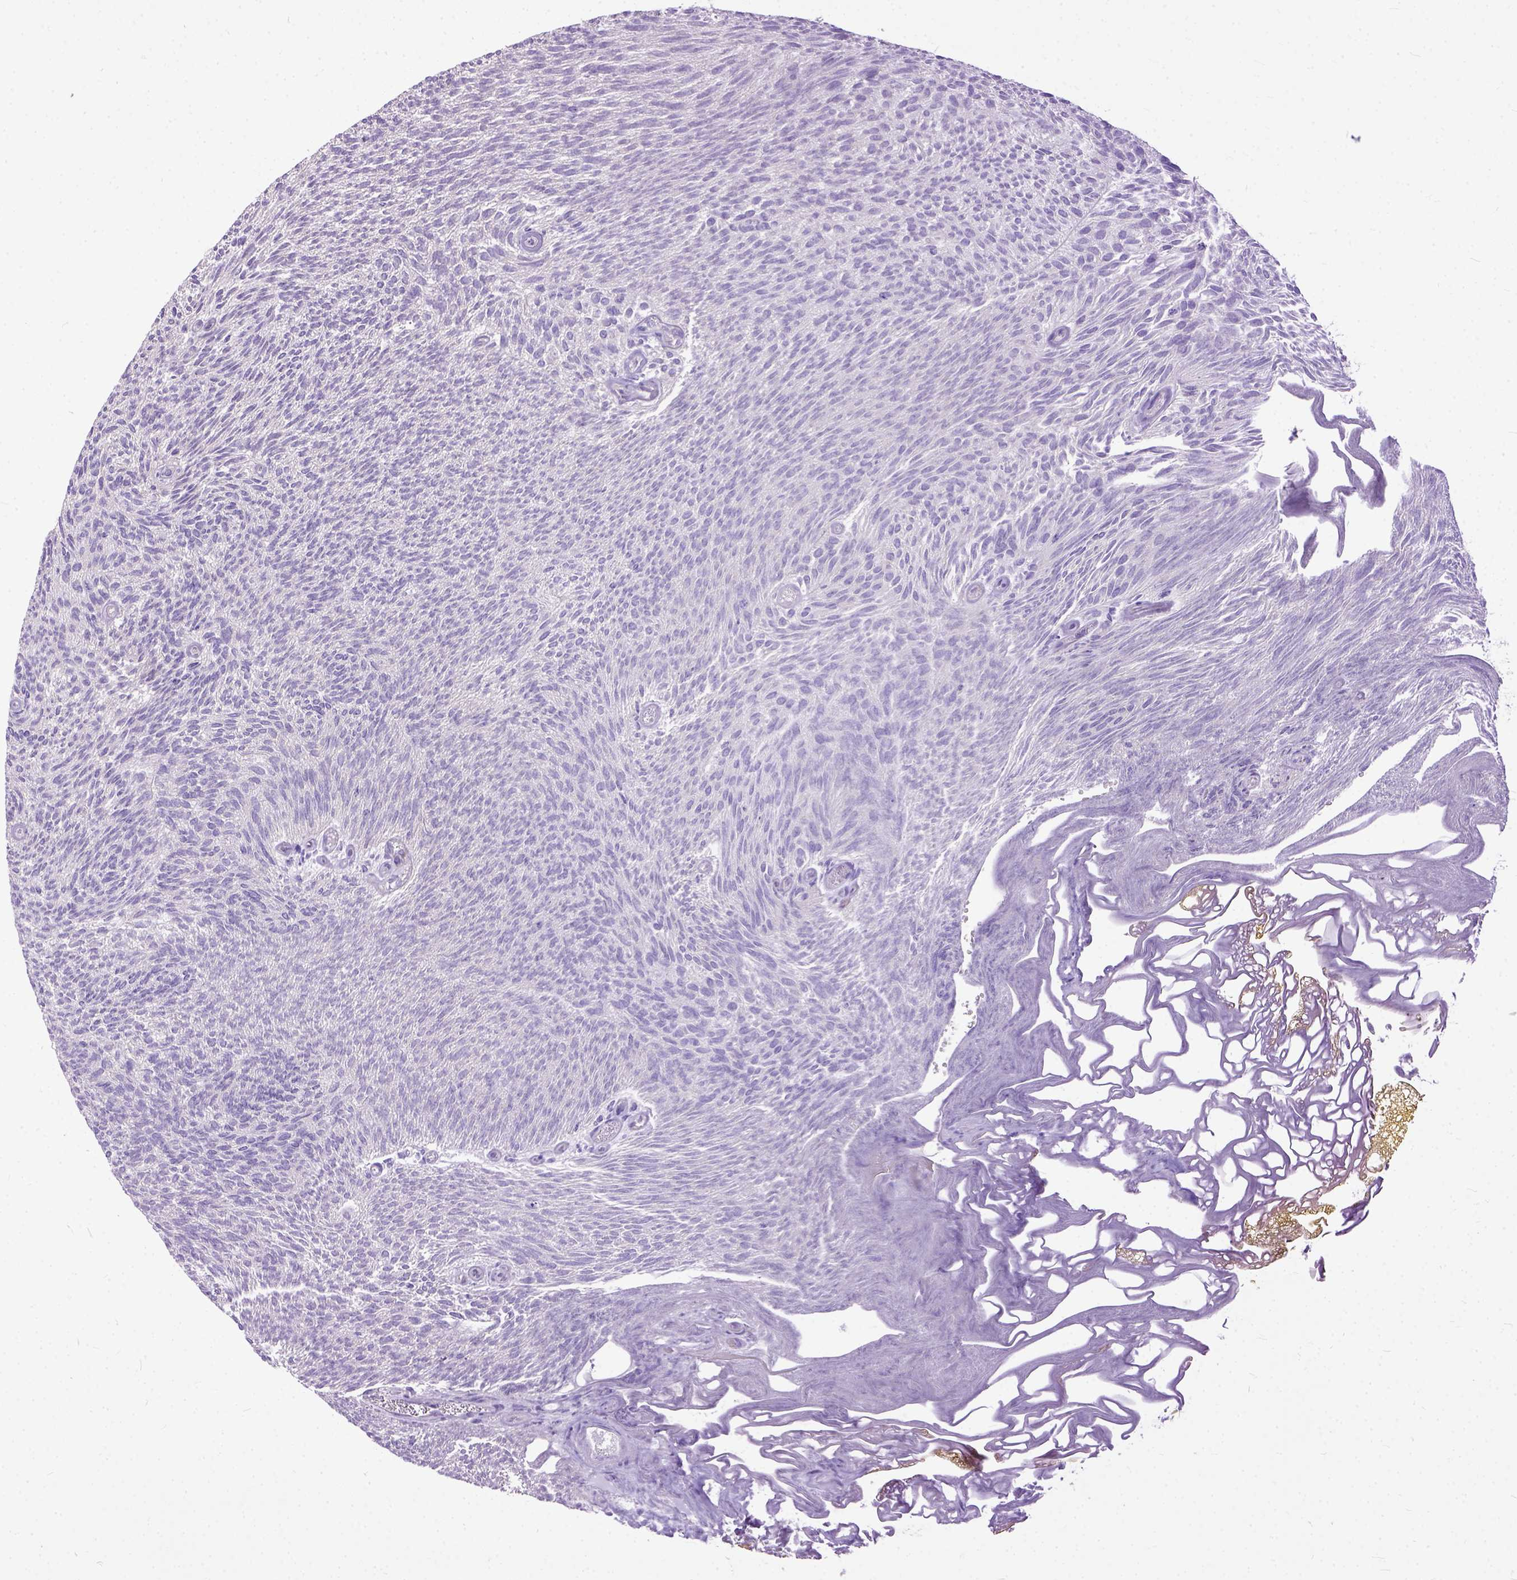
{"staining": {"intensity": "weak", "quantity": "<25%", "location": "cytoplasmic/membranous"}, "tissue": "urothelial cancer", "cell_type": "Tumor cells", "image_type": "cancer", "snomed": [{"axis": "morphology", "description": "Urothelial carcinoma, Low grade"}, {"axis": "topography", "description": "Urinary bladder"}], "caption": "Tumor cells are negative for brown protein staining in urothelial carcinoma (low-grade).", "gene": "NAMPT", "patient": {"sex": "male", "age": 77}}